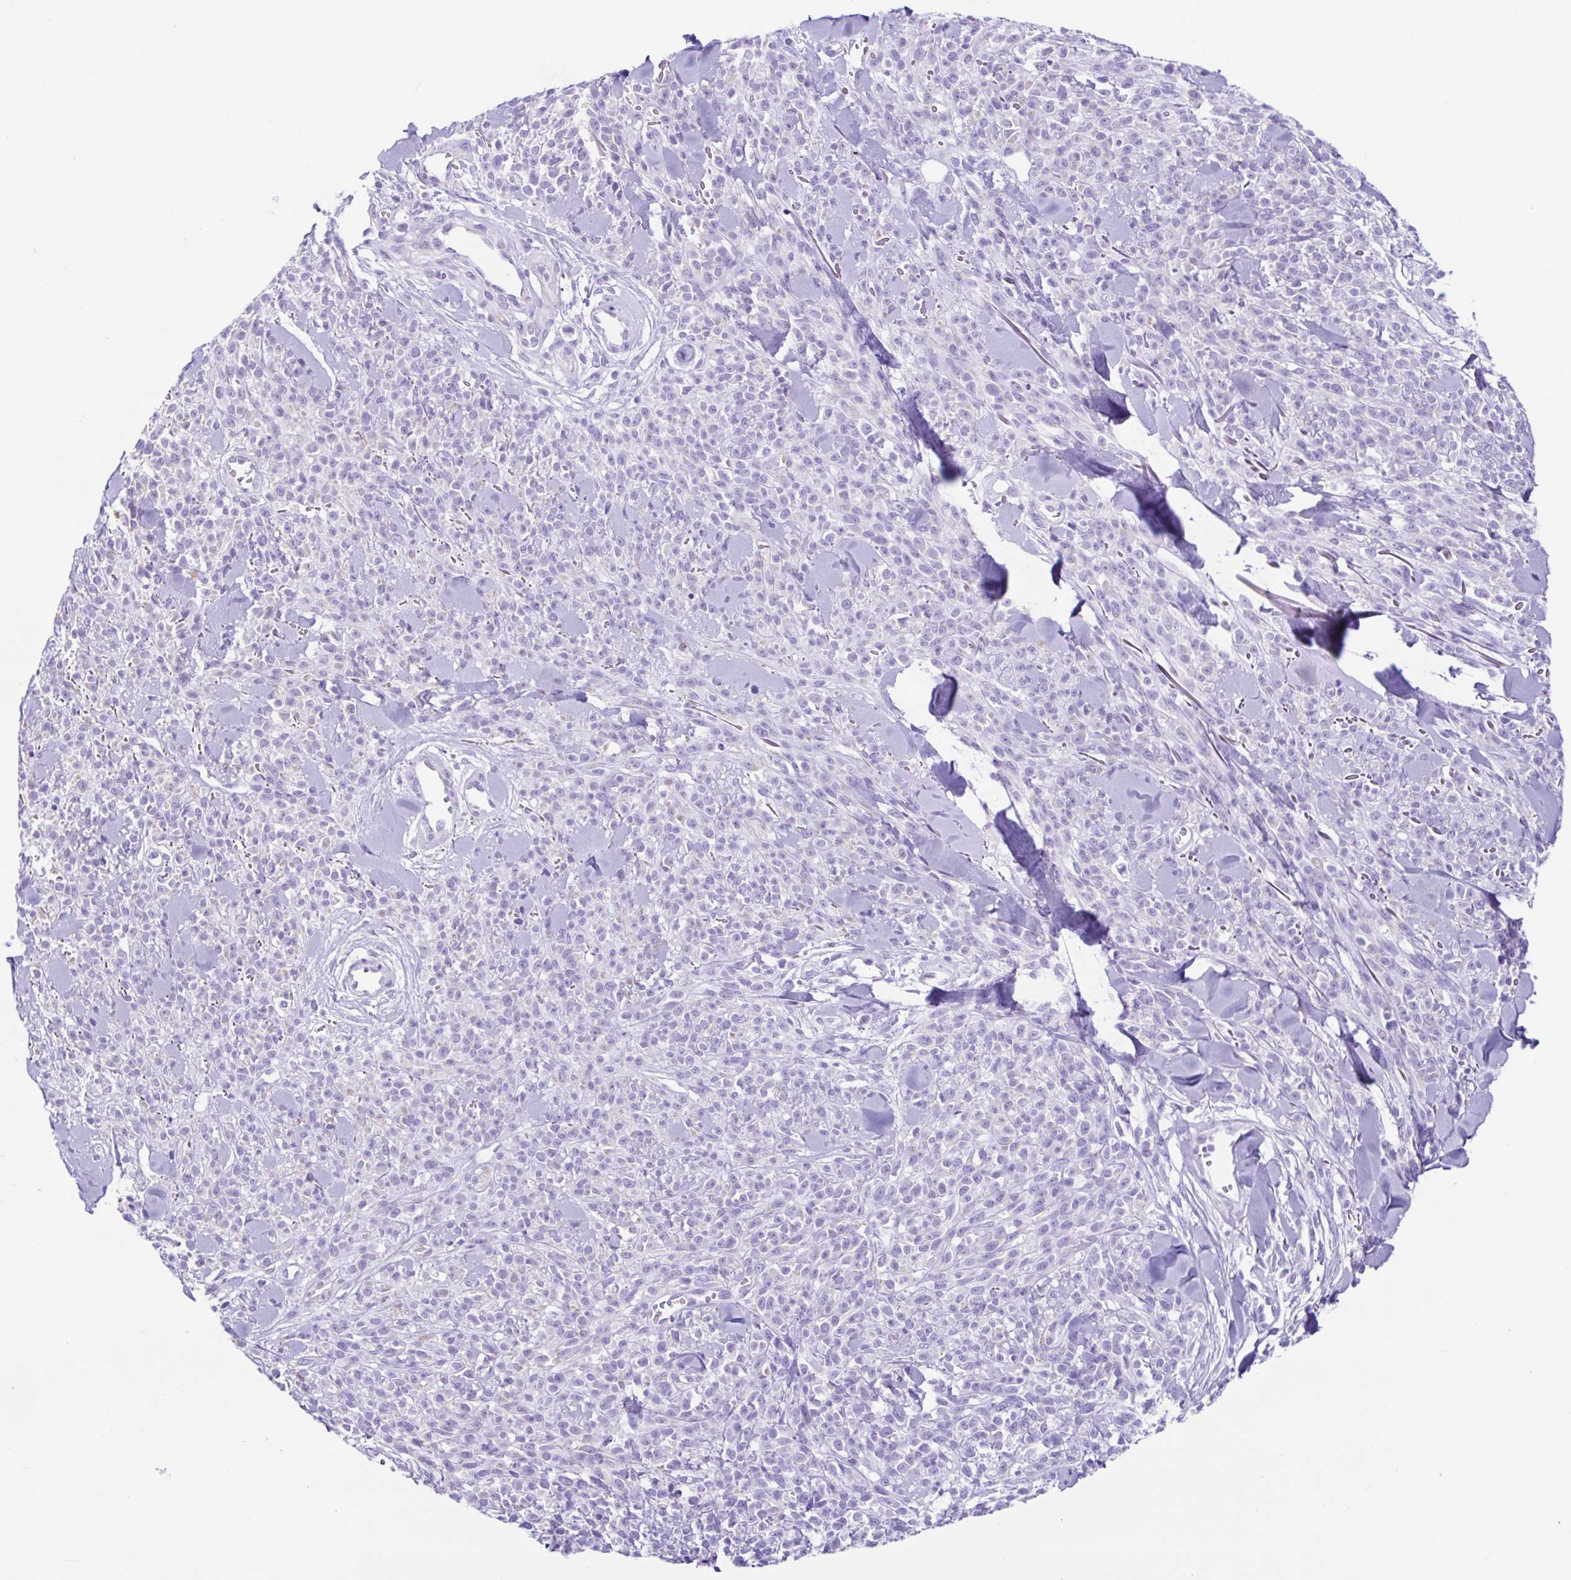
{"staining": {"intensity": "negative", "quantity": "none", "location": "none"}, "tissue": "melanoma", "cell_type": "Tumor cells", "image_type": "cancer", "snomed": [{"axis": "morphology", "description": "Malignant melanoma, NOS"}, {"axis": "topography", "description": "Skin"}, {"axis": "topography", "description": "Skin of trunk"}], "caption": "A high-resolution micrograph shows immunohistochemistry (IHC) staining of malignant melanoma, which reveals no significant expression in tumor cells.", "gene": "ACTRT3", "patient": {"sex": "male", "age": 74}}